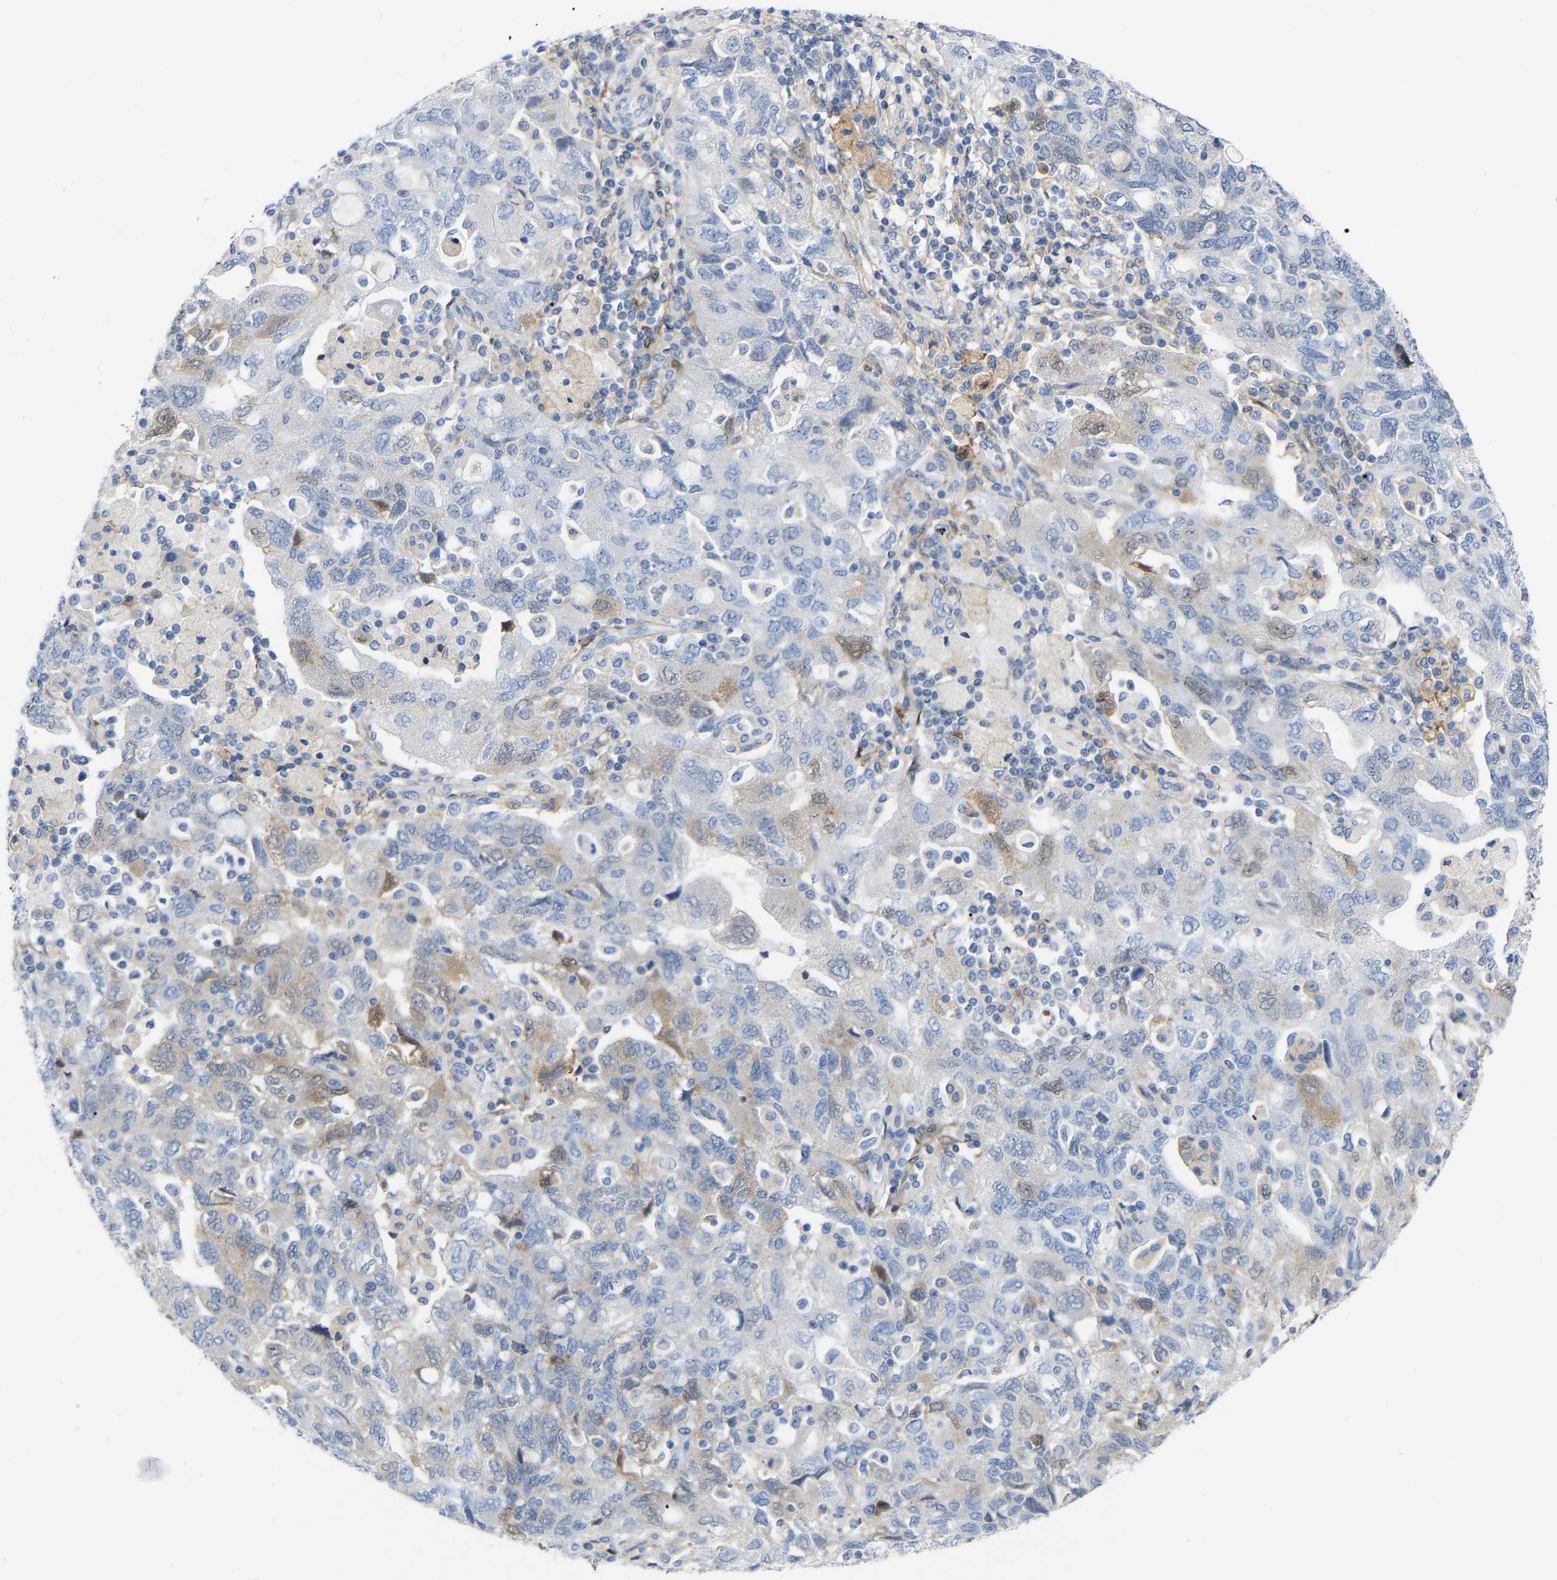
{"staining": {"intensity": "weak", "quantity": "<25%", "location": "cytoplasmic/membranous"}, "tissue": "ovarian cancer", "cell_type": "Tumor cells", "image_type": "cancer", "snomed": [{"axis": "morphology", "description": "Carcinoma, NOS"}, {"axis": "morphology", "description": "Cystadenocarcinoma, serous, NOS"}, {"axis": "topography", "description": "Ovary"}], "caption": "Ovarian serous cystadenocarcinoma was stained to show a protein in brown. There is no significant expression in tumor cells.", "gene": "ABTB2", "patient": {"sex": "female", "age": 69}}